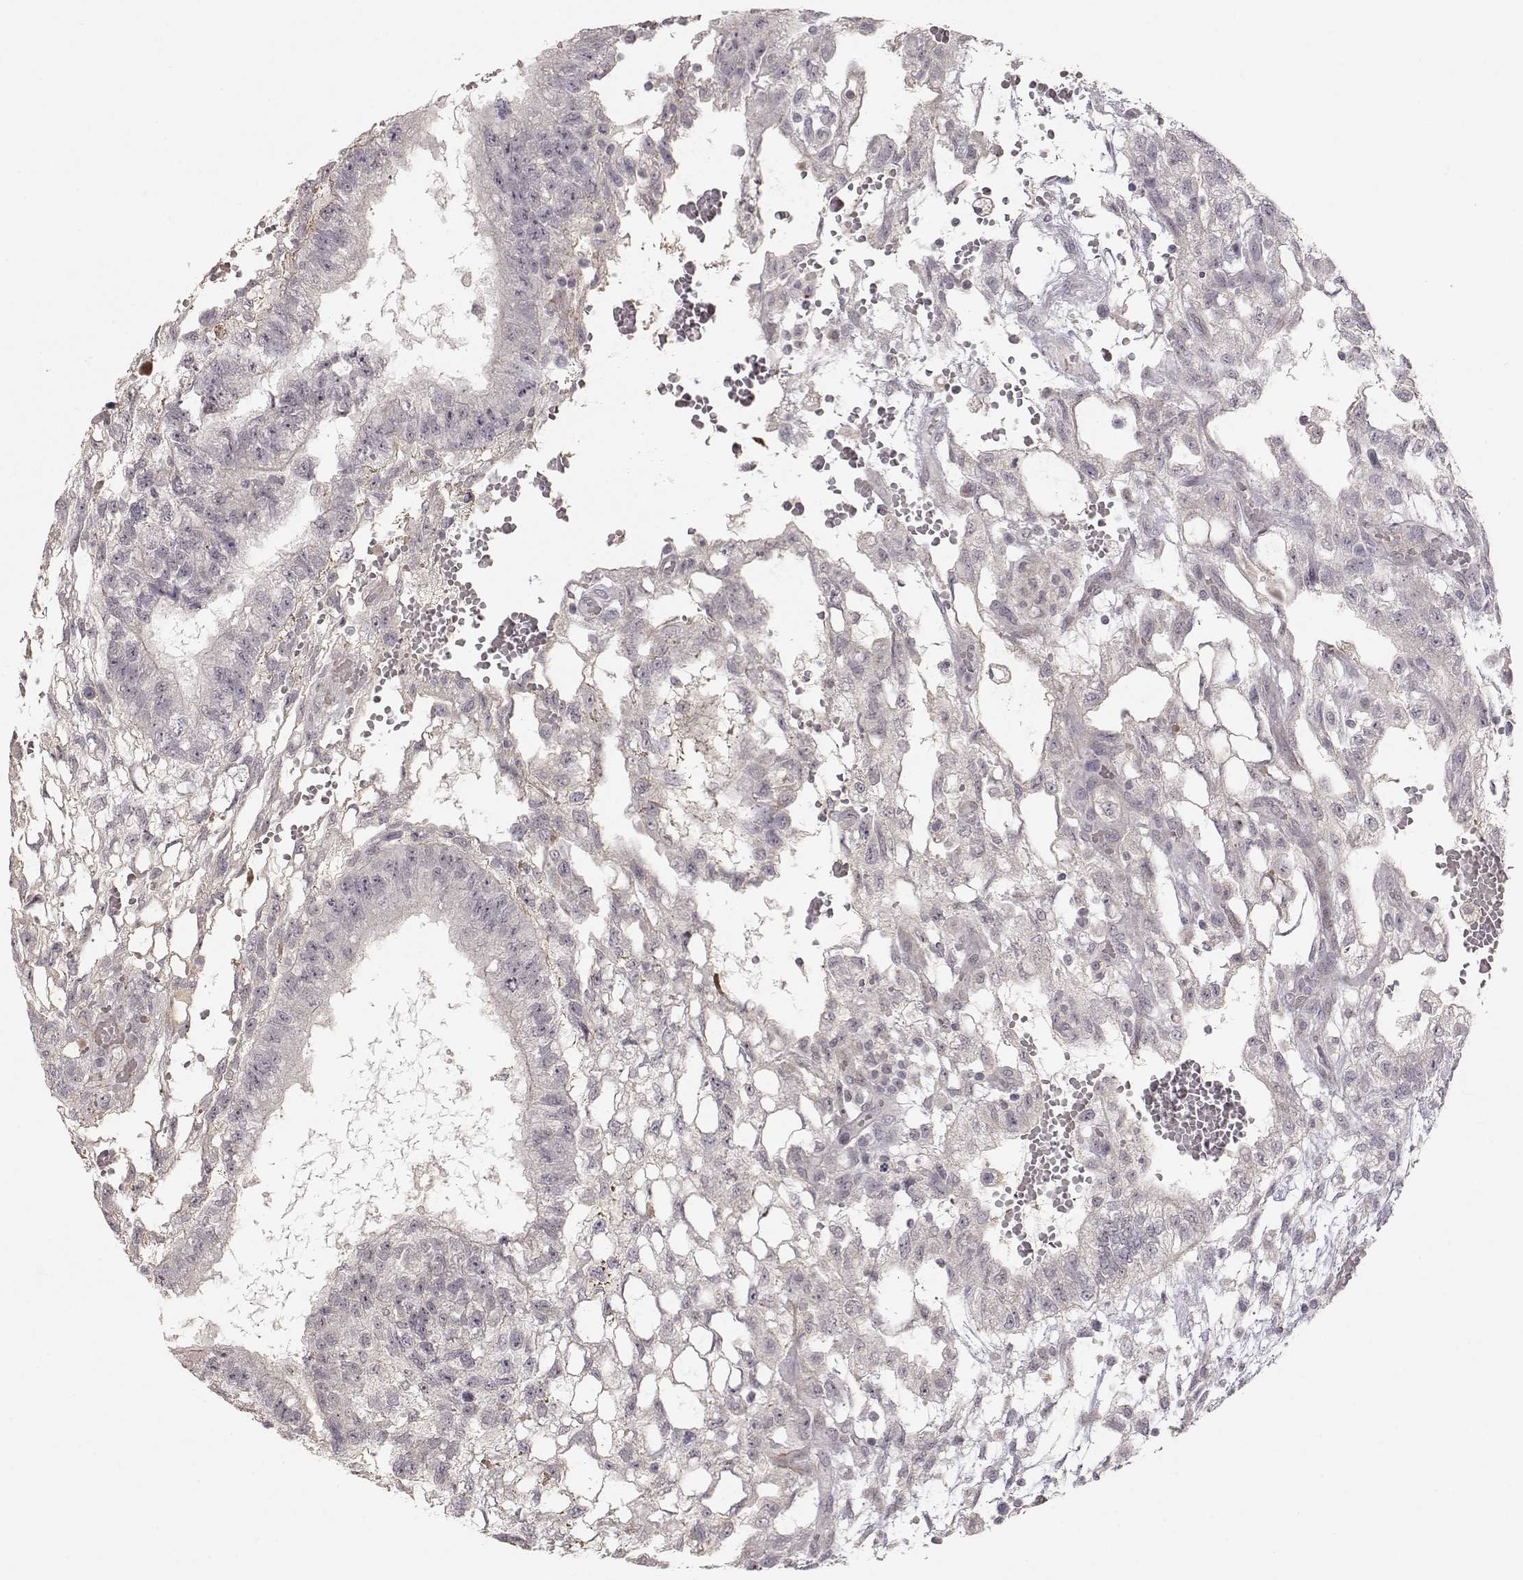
{"staining": {"intensity": "negative", "quantity": "none", "location": "none"}, "tissue": "testis cancer", "cell_type": "Tumor cells", "image_type": "cancer", "snomed": [{"axis": "morphology", "description": "Carcinoma, Embryonal, NOS"}, {"axis": "topography", "description": "Testis"}], "caption": "Immunohistochemical staining of human testis cancer exhibits no significant staining in tumor cells. (DAB IHC, high magnification).", "gene": "PNMT", "patient": {"sex": "male", "age": 32}}